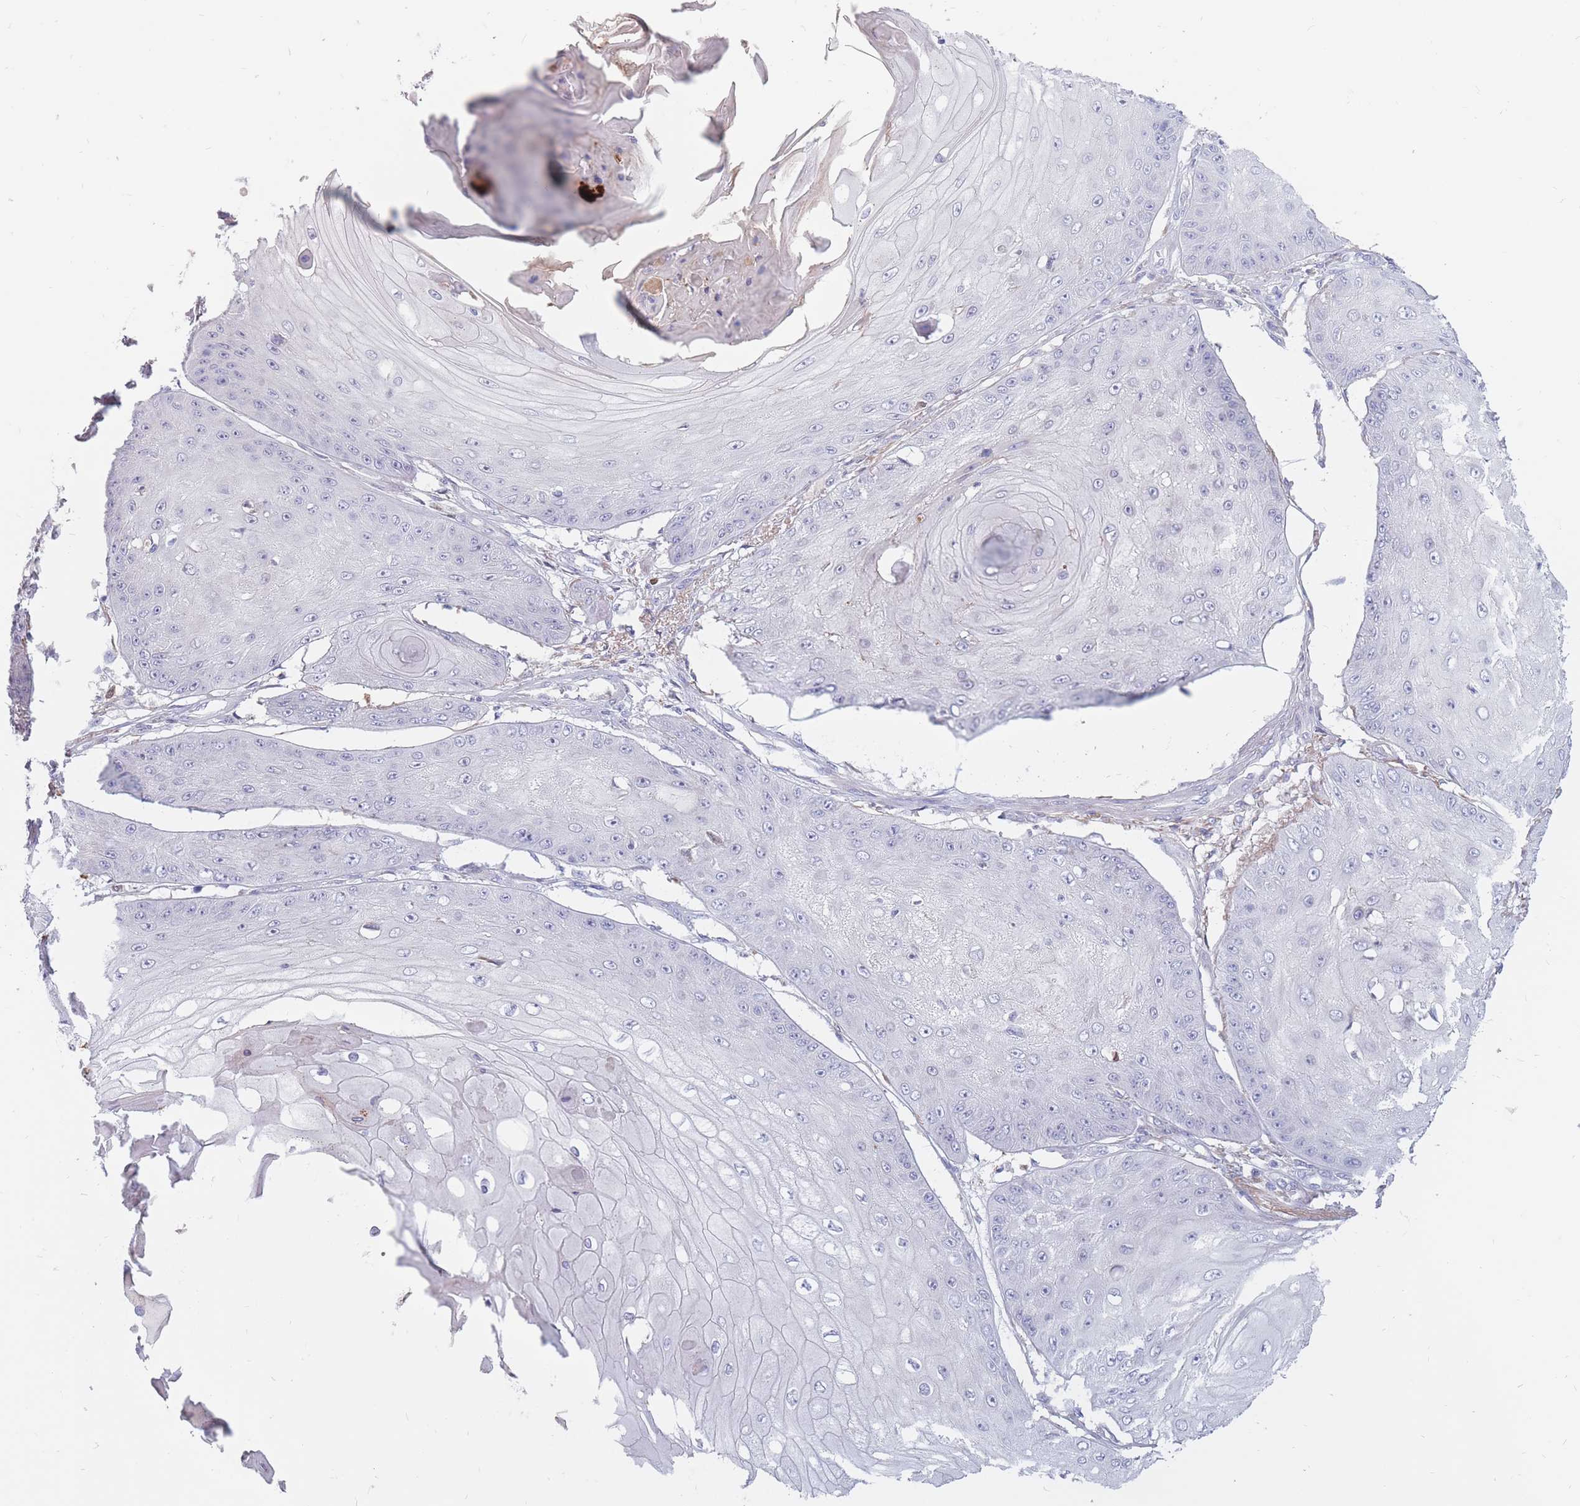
{"staining": {"intensity": "negative", "quantity": "none", "location": "none"}, "tissue": "skin cancer", "cell_type": "Tumor cells", "image_type": "cancer", "snomed": [{"axis": "morphology", "description": "Squamous cell carcinoma, NOS"}, {"axis": "topography", "description": "Skin"}], "caption": "The histopathology image displays no staining of tumor cells in skin squamous cell carcinoma.", "gene": "PTGDR", "patient": {"sex": "male", "age": 70}}